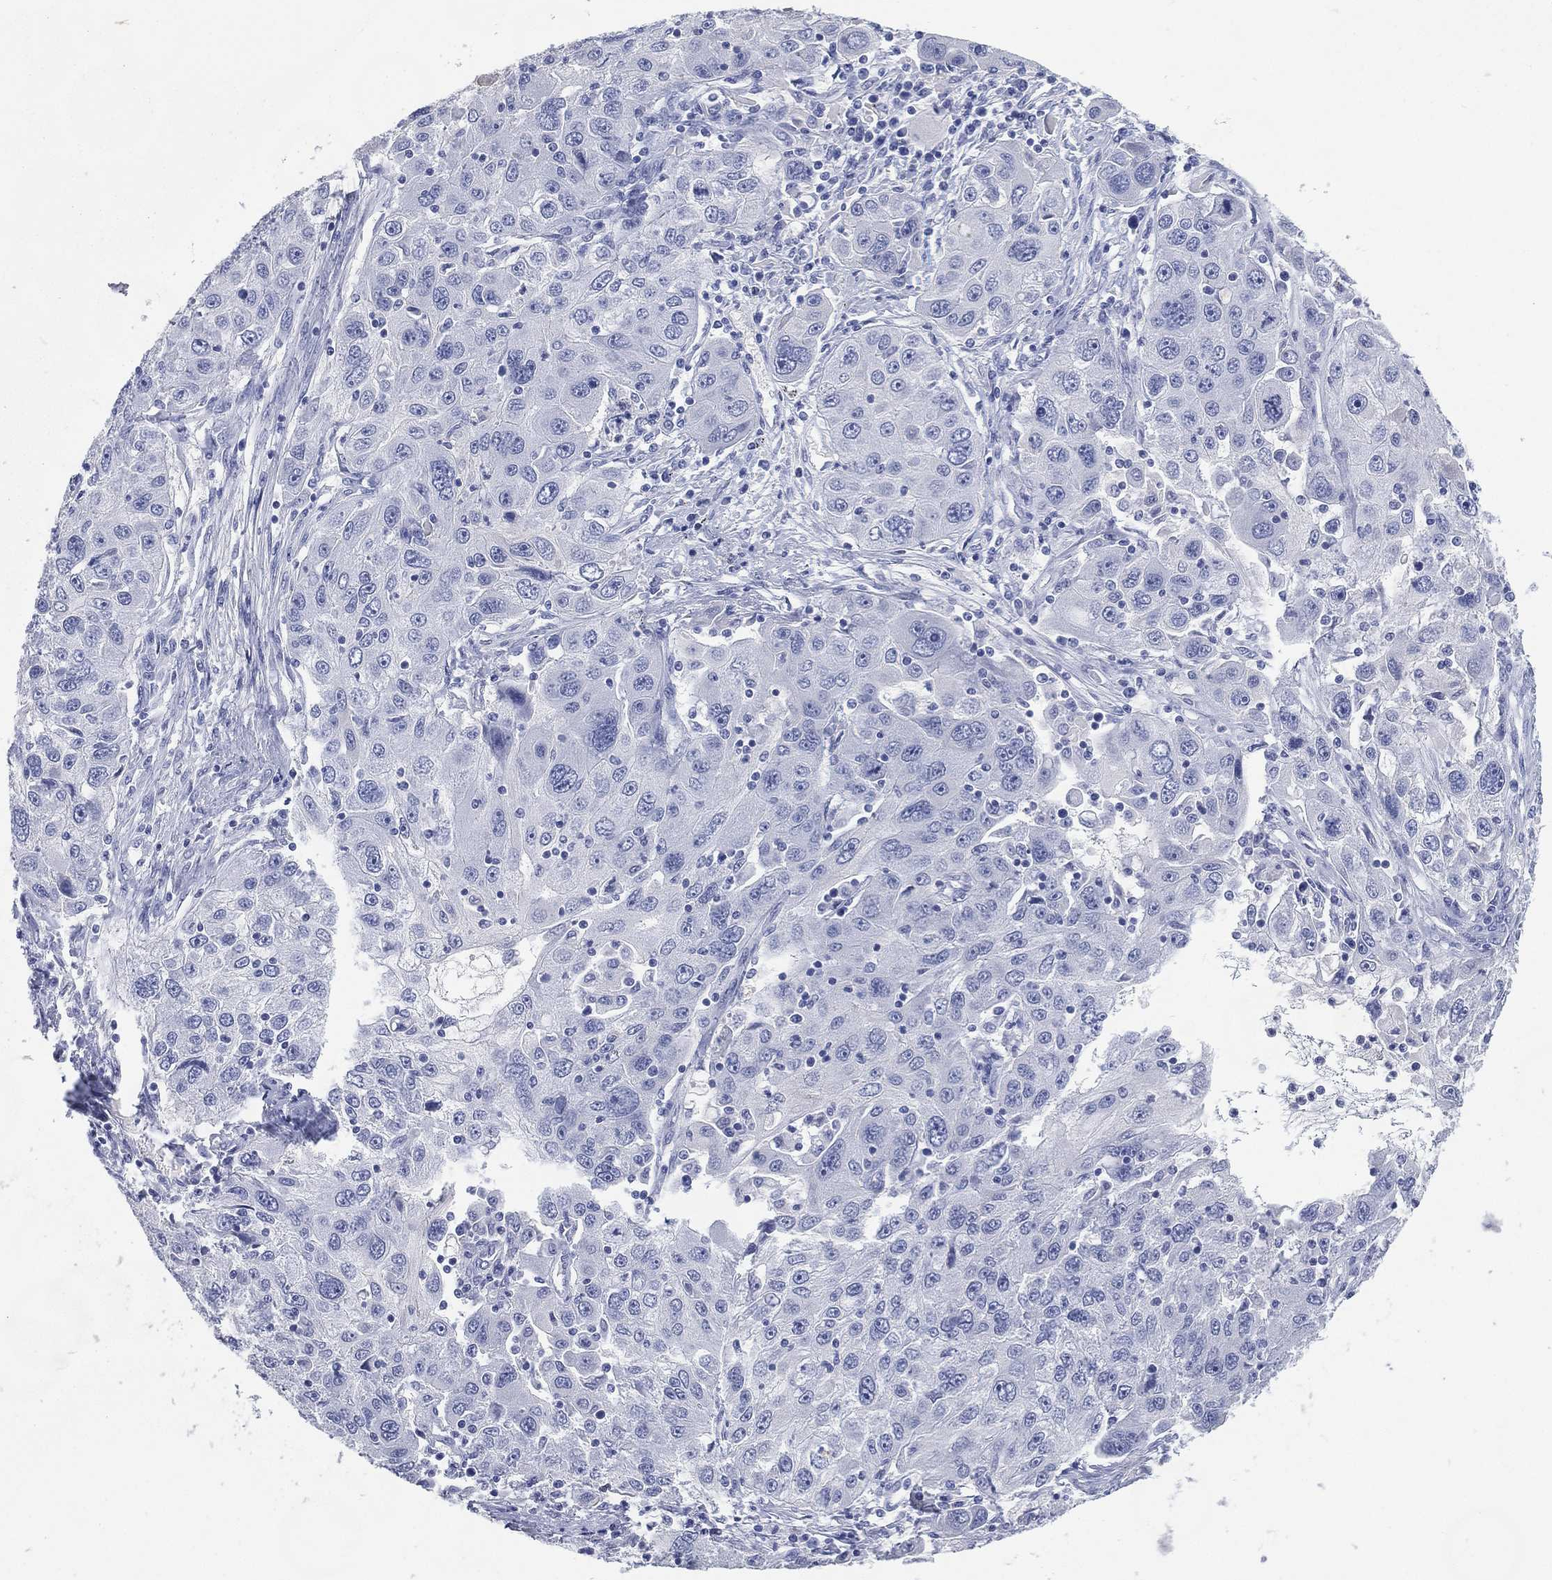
{"staining": {"intensity": "negative", "quantity": "none", "location": "none"}, "tissue": "stomach cancer", "cell_type": "Tumor cells", "image_type": "cancer", "snomed": [{"axis": "morphology", "description": "Adenocarcinoma, NOS"}, {"axis": "topography", "description": "Stomach"}], "caption": "The image demonstrates no significant expression in tumor cells of stomach adenocarcinoma.", "gene": "FMO1", "patient": {"sex": "male", "age": 56}}